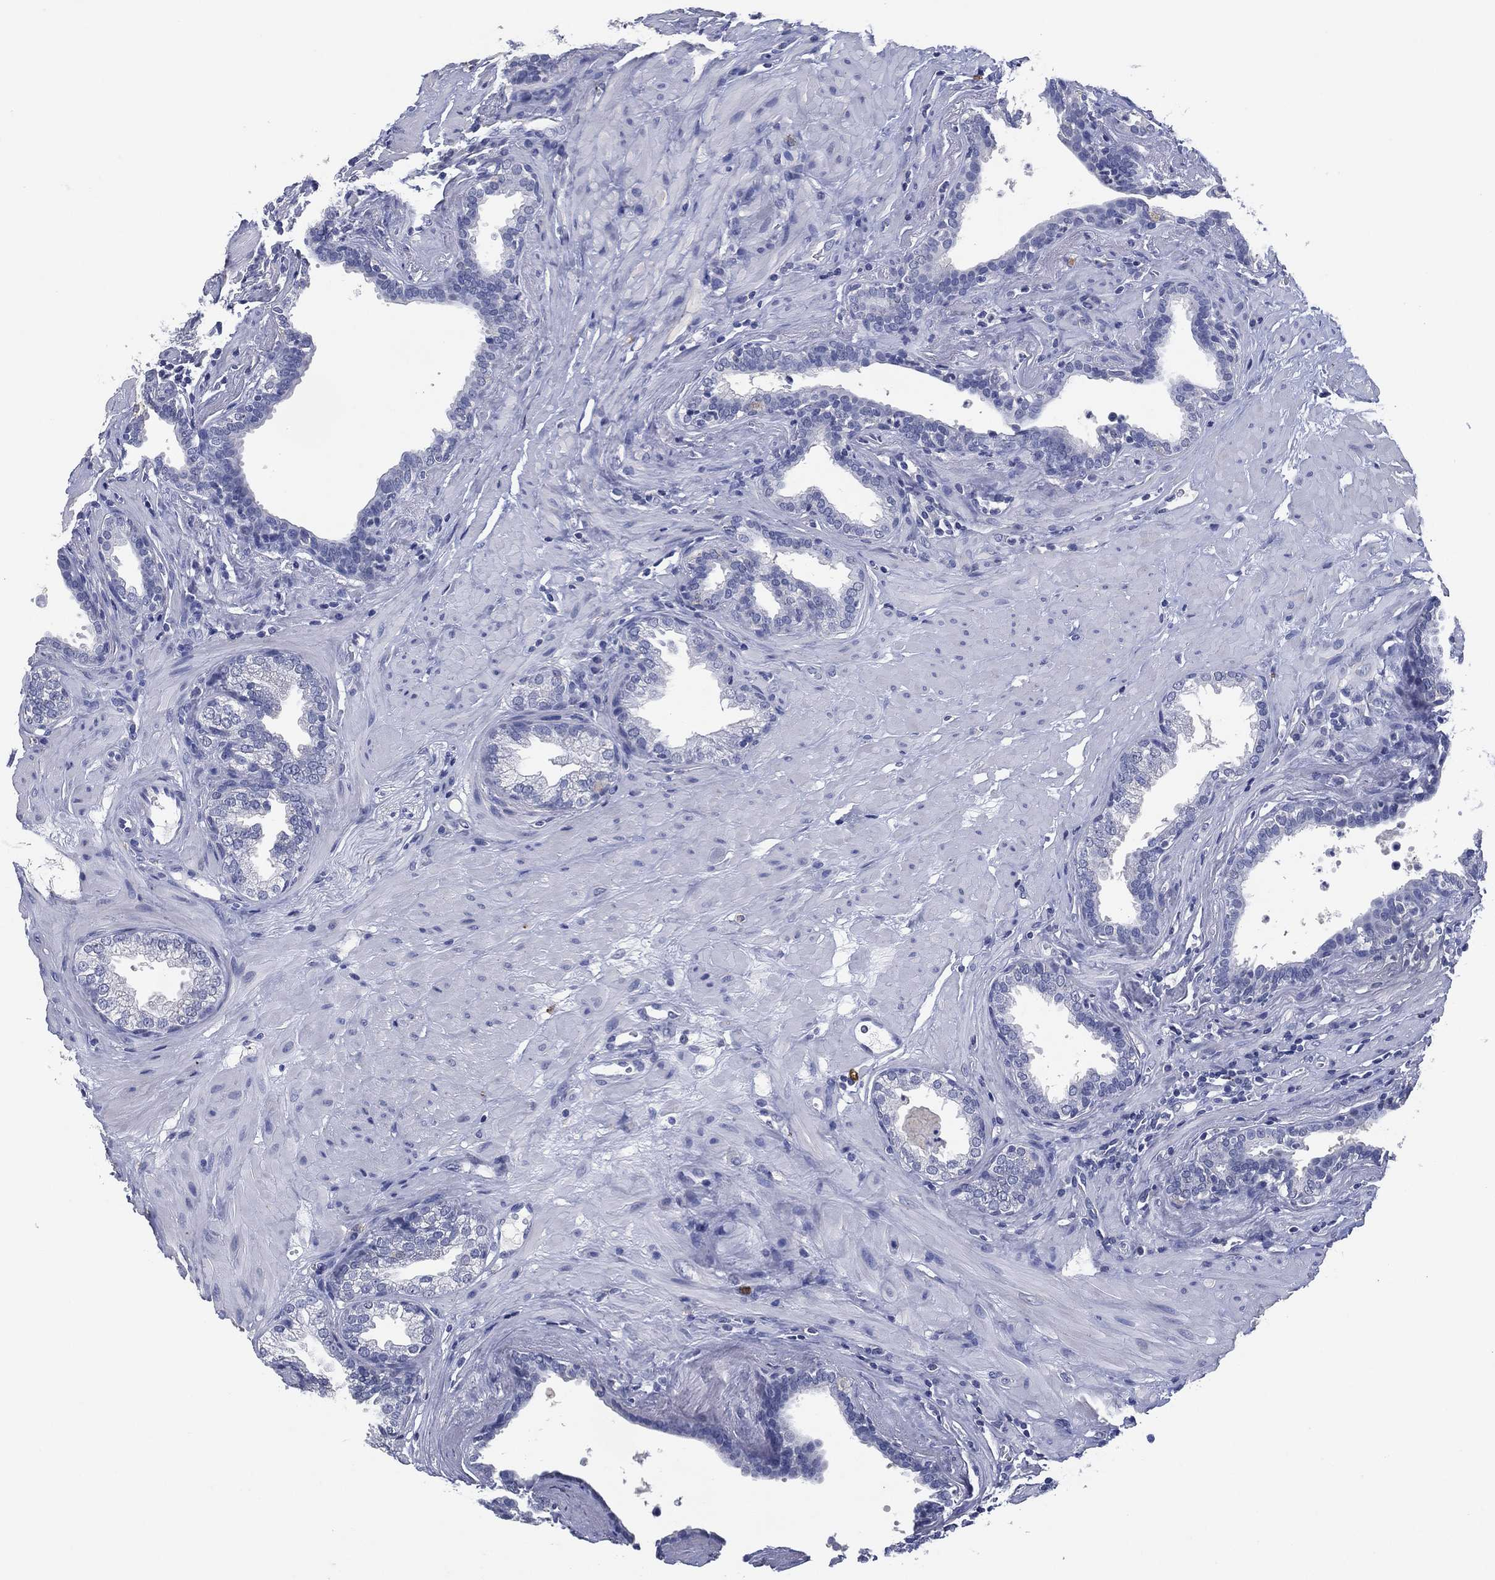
{"staining": {"intensity": "negative", "quantity": "none", "location": "none"}, "tissue": "prostate", "cell_type": "Glandular cells", "image_type": "normal", "snomed": [{"axis": "morphology", "description": "Normal tissue, NOS"}, {"axis": "topography", "description": "Prostate"}], "caption": "A high-resolution micrograph shows immunohistochemistry (IHC) staining of normal prostate, which exhibits no significant positivity in glandular cells.", "gene": "FSCN2", "patient": {"sex": "male", "age": 37}}